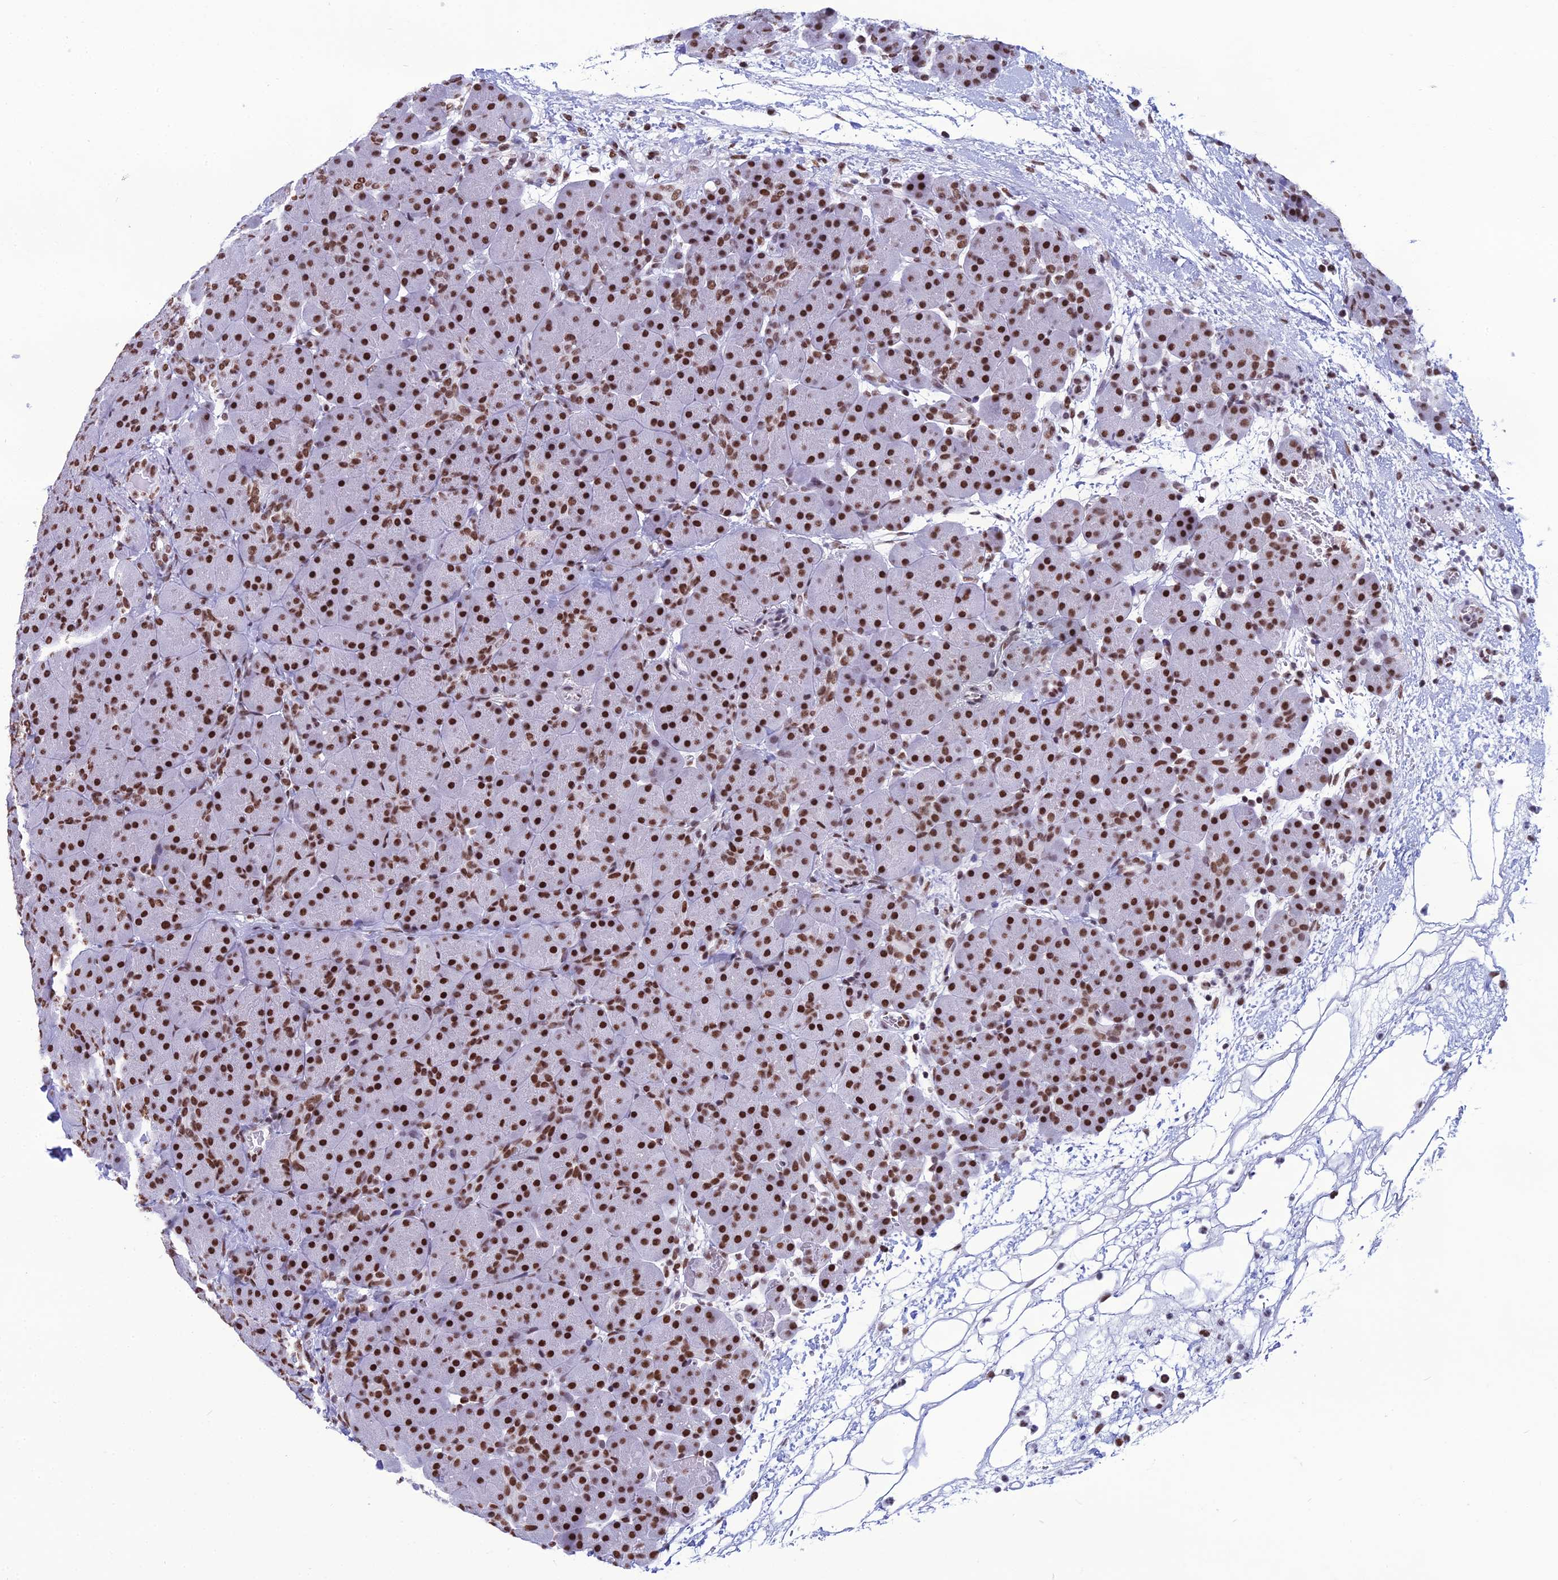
{"staining": {"intensity": "strong", "quantity": ">75%", "location": "nuclear"}, "tissue": "pancreas", "cell_type": "Exocrine glandular cells", "image_type": "normal", "snomed": [{"axis": "morphology", "description": "Normal tissue, NOS"}, {"axis": "topography", "description": "Pancreas"}], "caption": "A histopathology image of human pancreas stained for a protein demonstrates strong nuclear brown staining in exocrine glandular cells. The protein is stained brown, and the nuclei are stained in blue (DAB (3,3'-diaminobenzidine) IHC with brightfield microscopy, high magnification).", "gene": "PRAMEF12", "patient": {"sex": "male", "age": 66}}